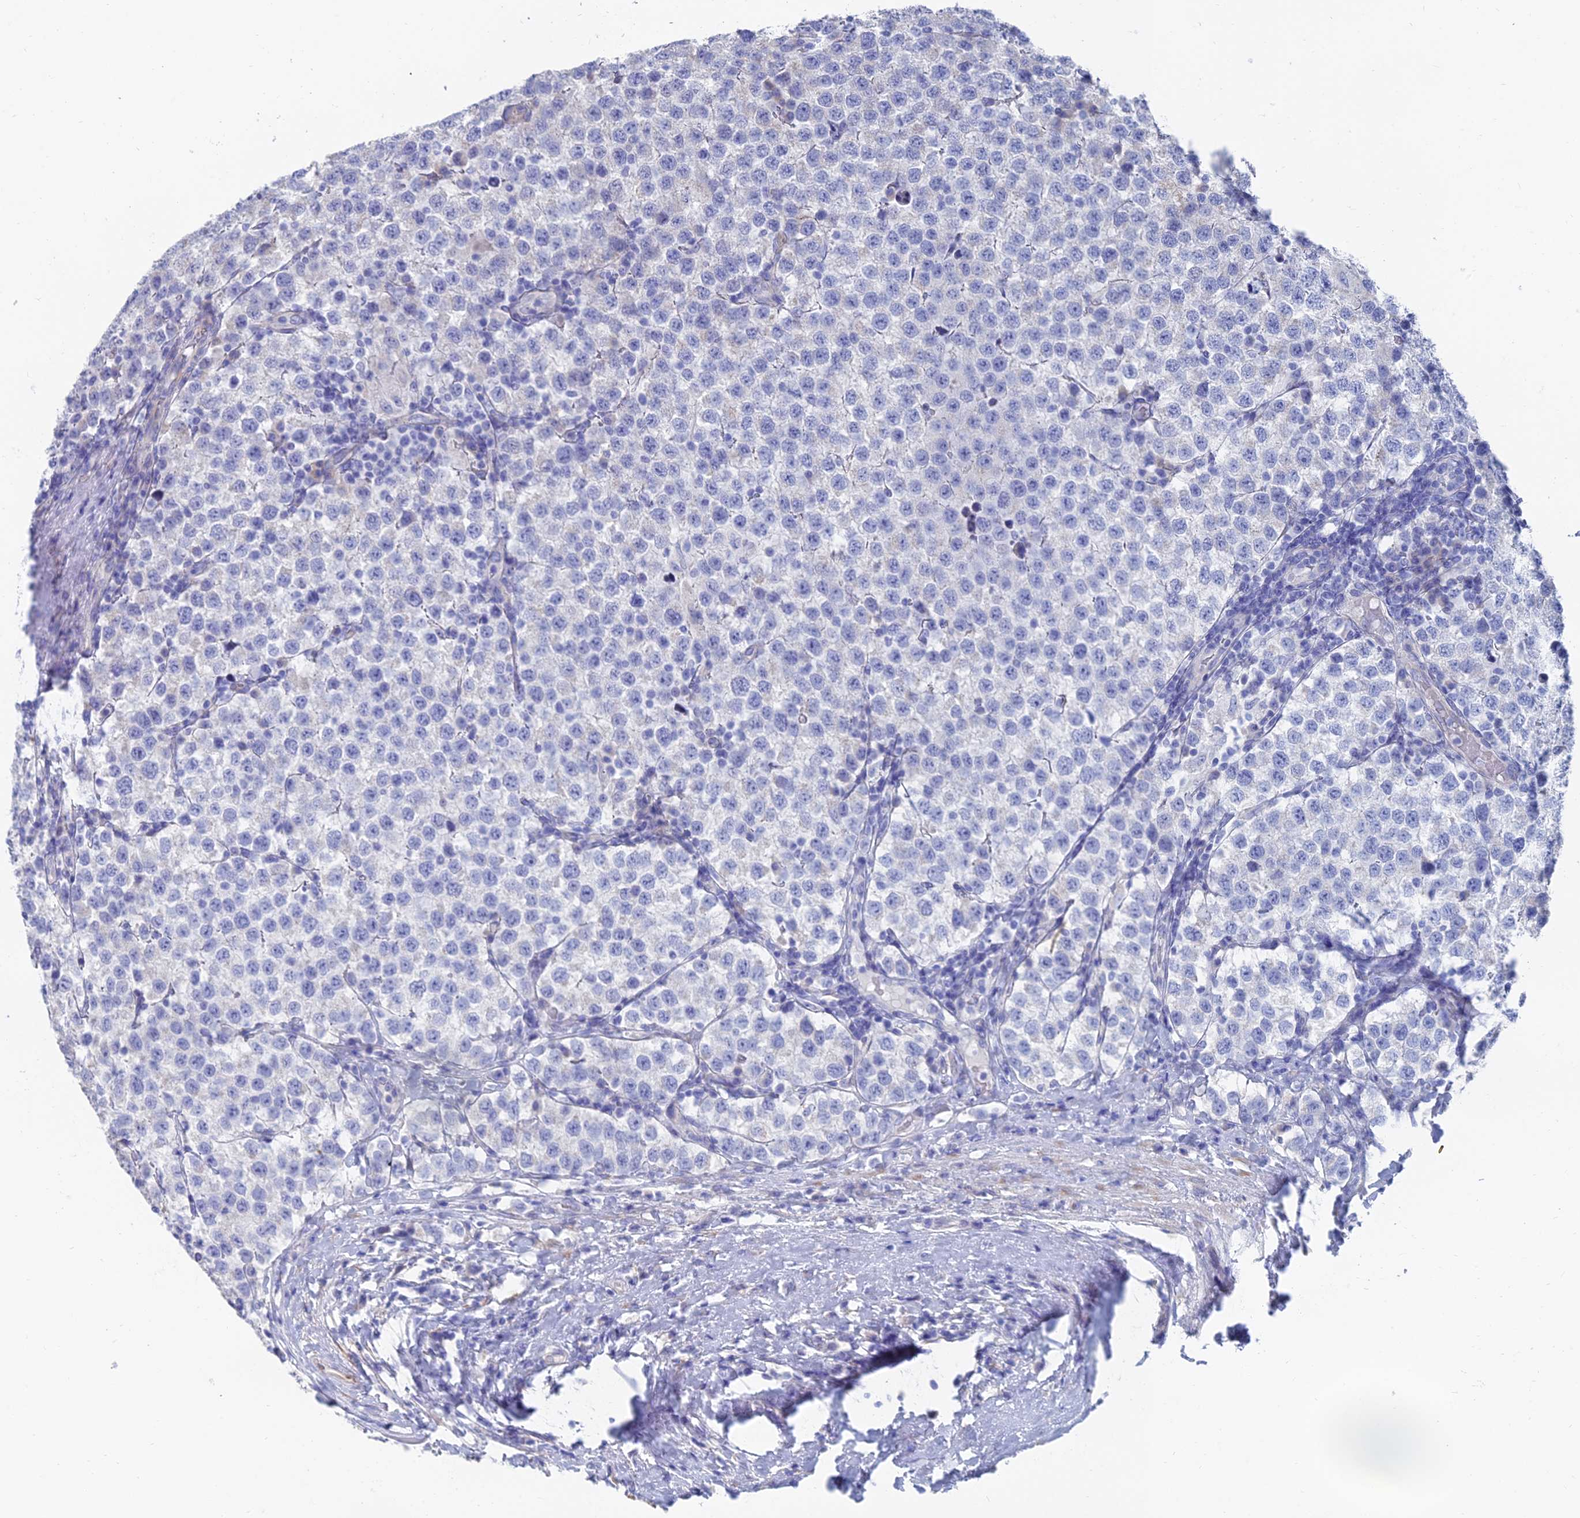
{"staining": {"intensity": "negative", "quantity": "none", "location": "none"}, "tissue": "testis cancer", "cell_type": "Tumor cells", "image_type": "cancer", "snomed": [{"axis": "morphology", "description": "Seminoma, NOS"}, {"axis": "topography", "description": "Testis"}], "caption": "This is a image of immunohistochemistry staining of testis cancer (seminoma), which shows no positivity in tumor cells.", "gene": "TNNT3", "patient": {"sex": "male", "age": 34}}